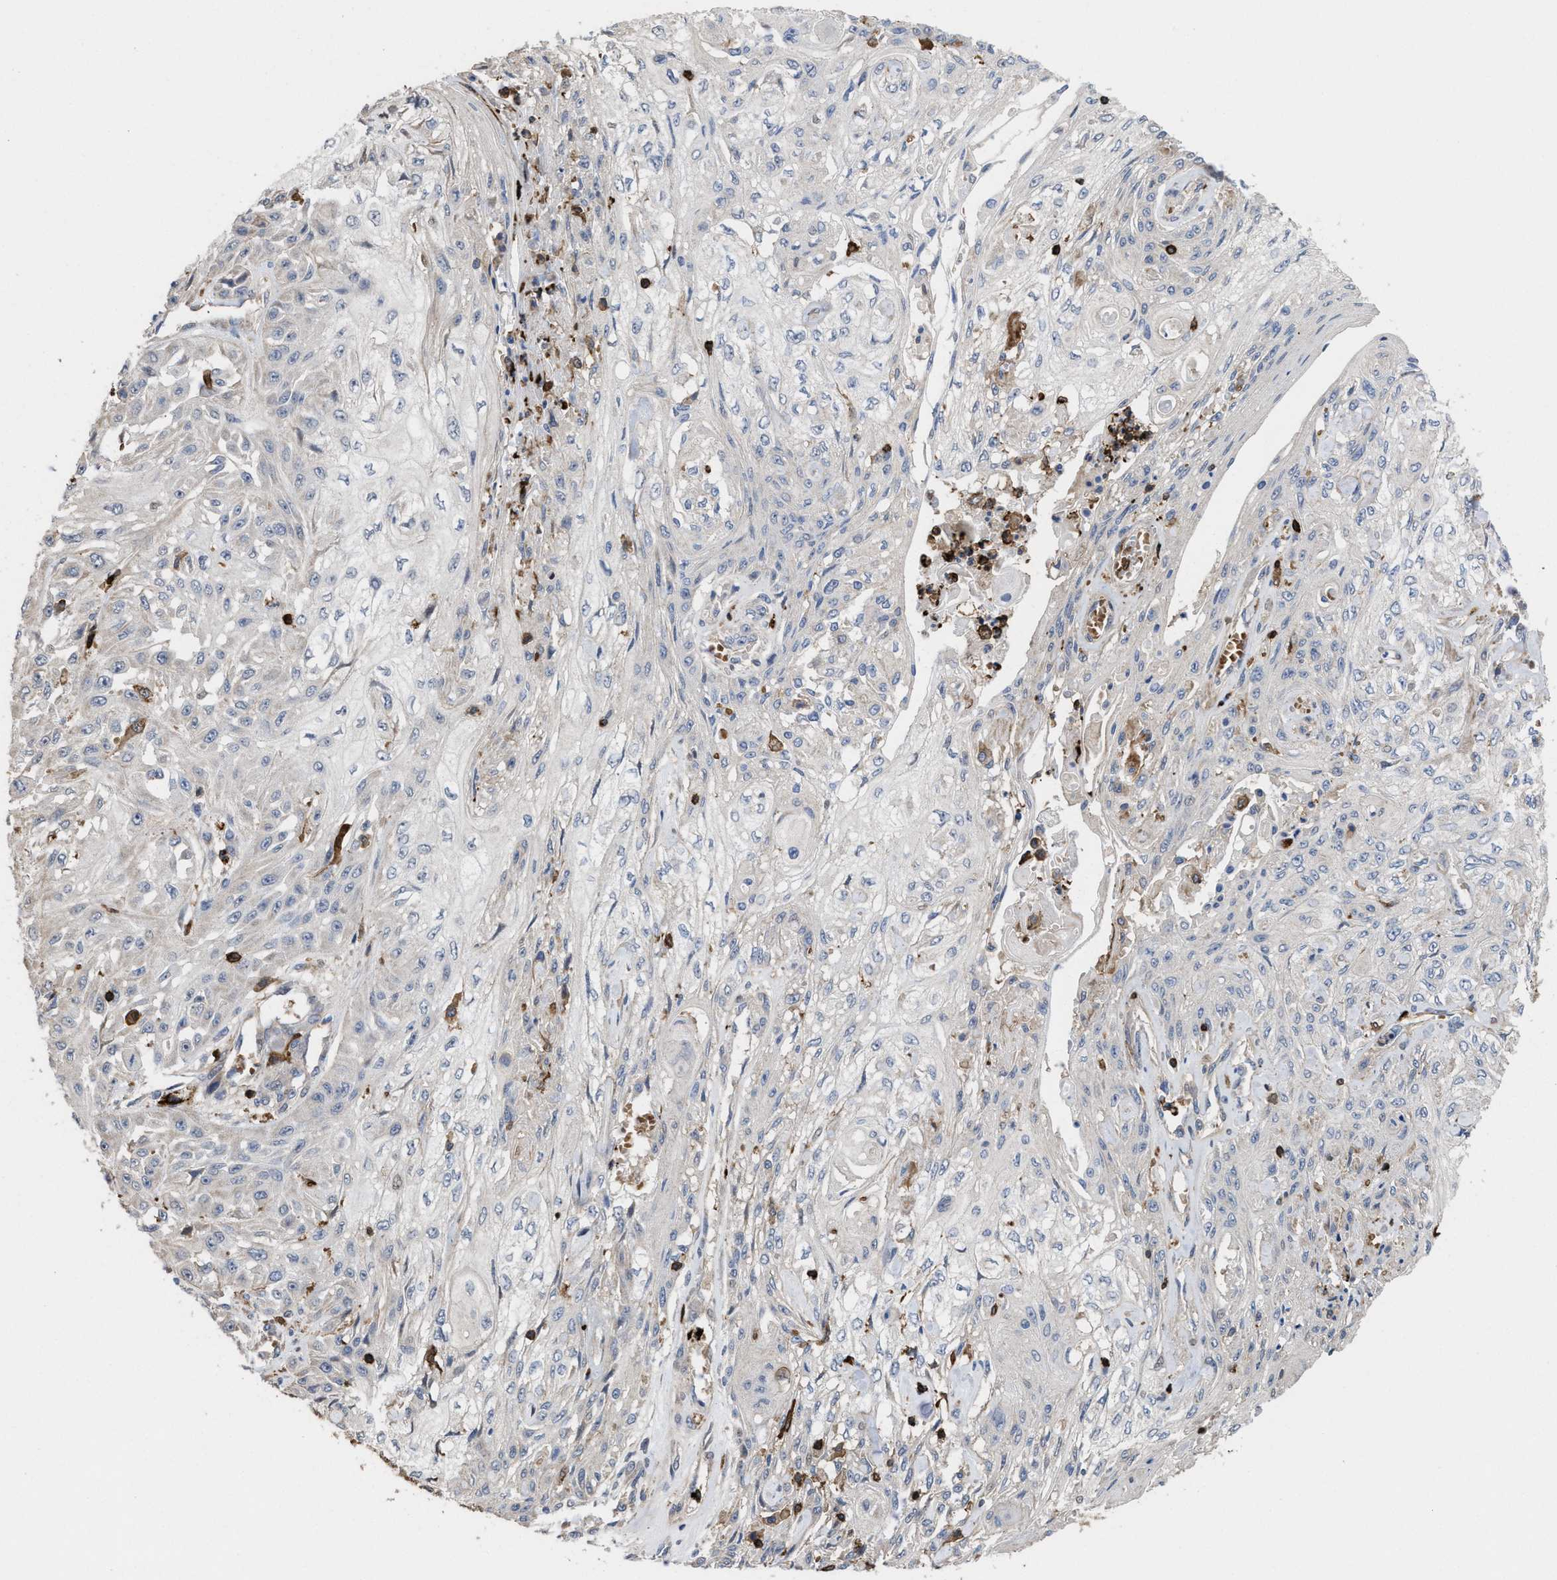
{"staining": {"intensity": "negative", "quantity": "none", "location": "none"}, "tissue": "skin cancer", "cell_type": "Tumor cells", "image_type": "cancer", "snomed": [{"axis": "morphology", "description": "Squamous cell carcinoma, NOS"}, {"axis": "morphology", "description": "Squamous cell carcinoma, metastatic, NOS"}, {"axis": "topography", "description": "Skin"}, {"axis": "topography", "description": "Lymph node"}], "caption": "Immunohistochemistry (IHC) image of neoplastic tissue: skin metastatic squamous cell carcinoma stained with DAB displays no significant protein staining in tumor cells.", "gene": "PTPRE", "patient": {"sex": "male", "age": 75}}